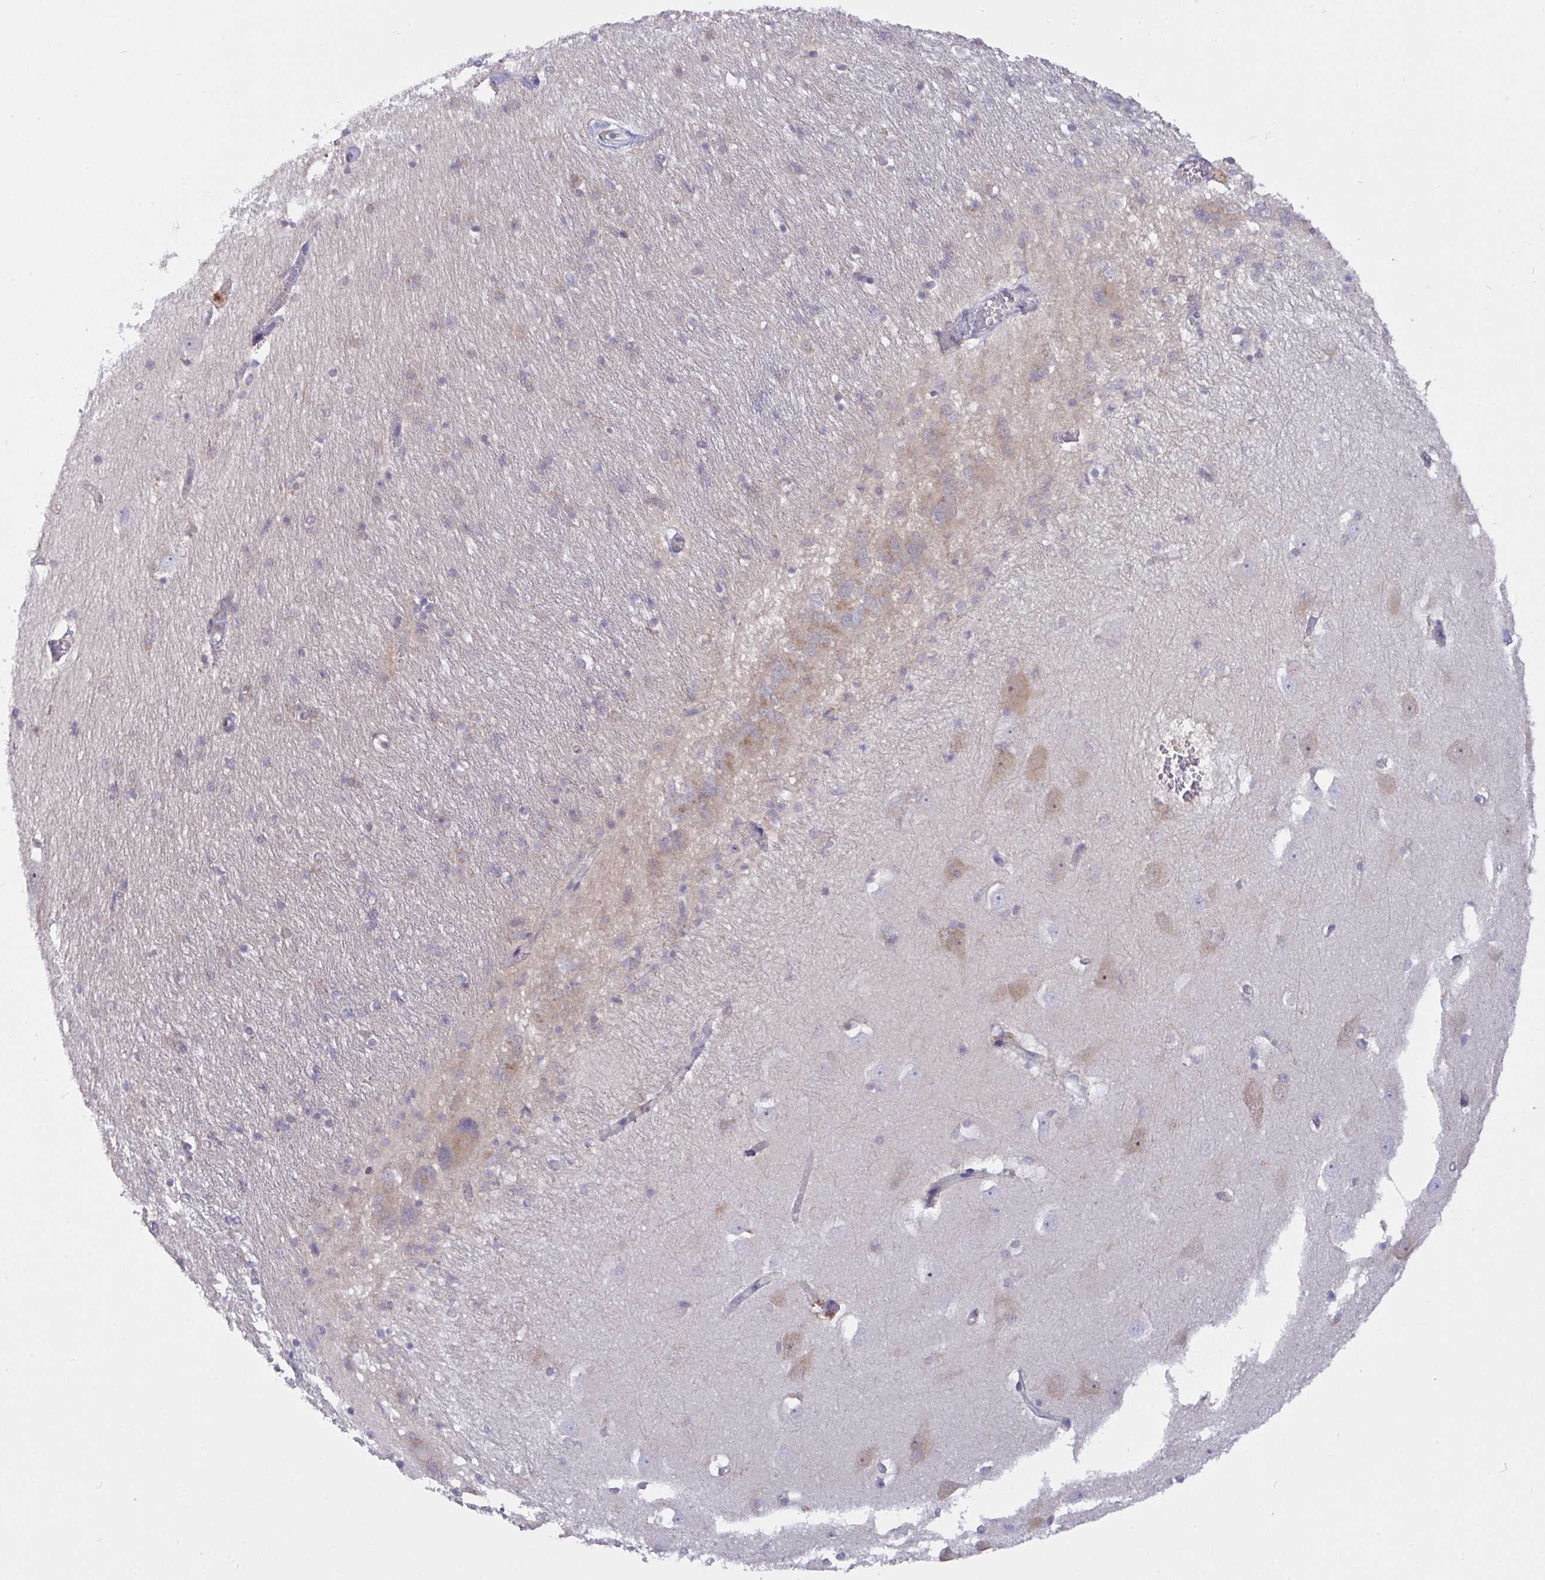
{"staining": {"intensity": "negative", "quantity": "none", "location": "none"}, "tissue": "caudate", "cell_type": "Glial cells", "image_type": "normal", "snomed": [{"axis": "morphology", "description": "Normal tissue, NOS"}, {"axis": "topography", "description": "Lateral ventricle wall"}, {"axis": "topography", "description": "Hippocampus"}], "caption": "Immunohistochemistry (IHC) of unremarkable caudate shows no expression in glial cells.", "gene": "L3HYPDH", "patient": {"sex": "female", "age": 63}}